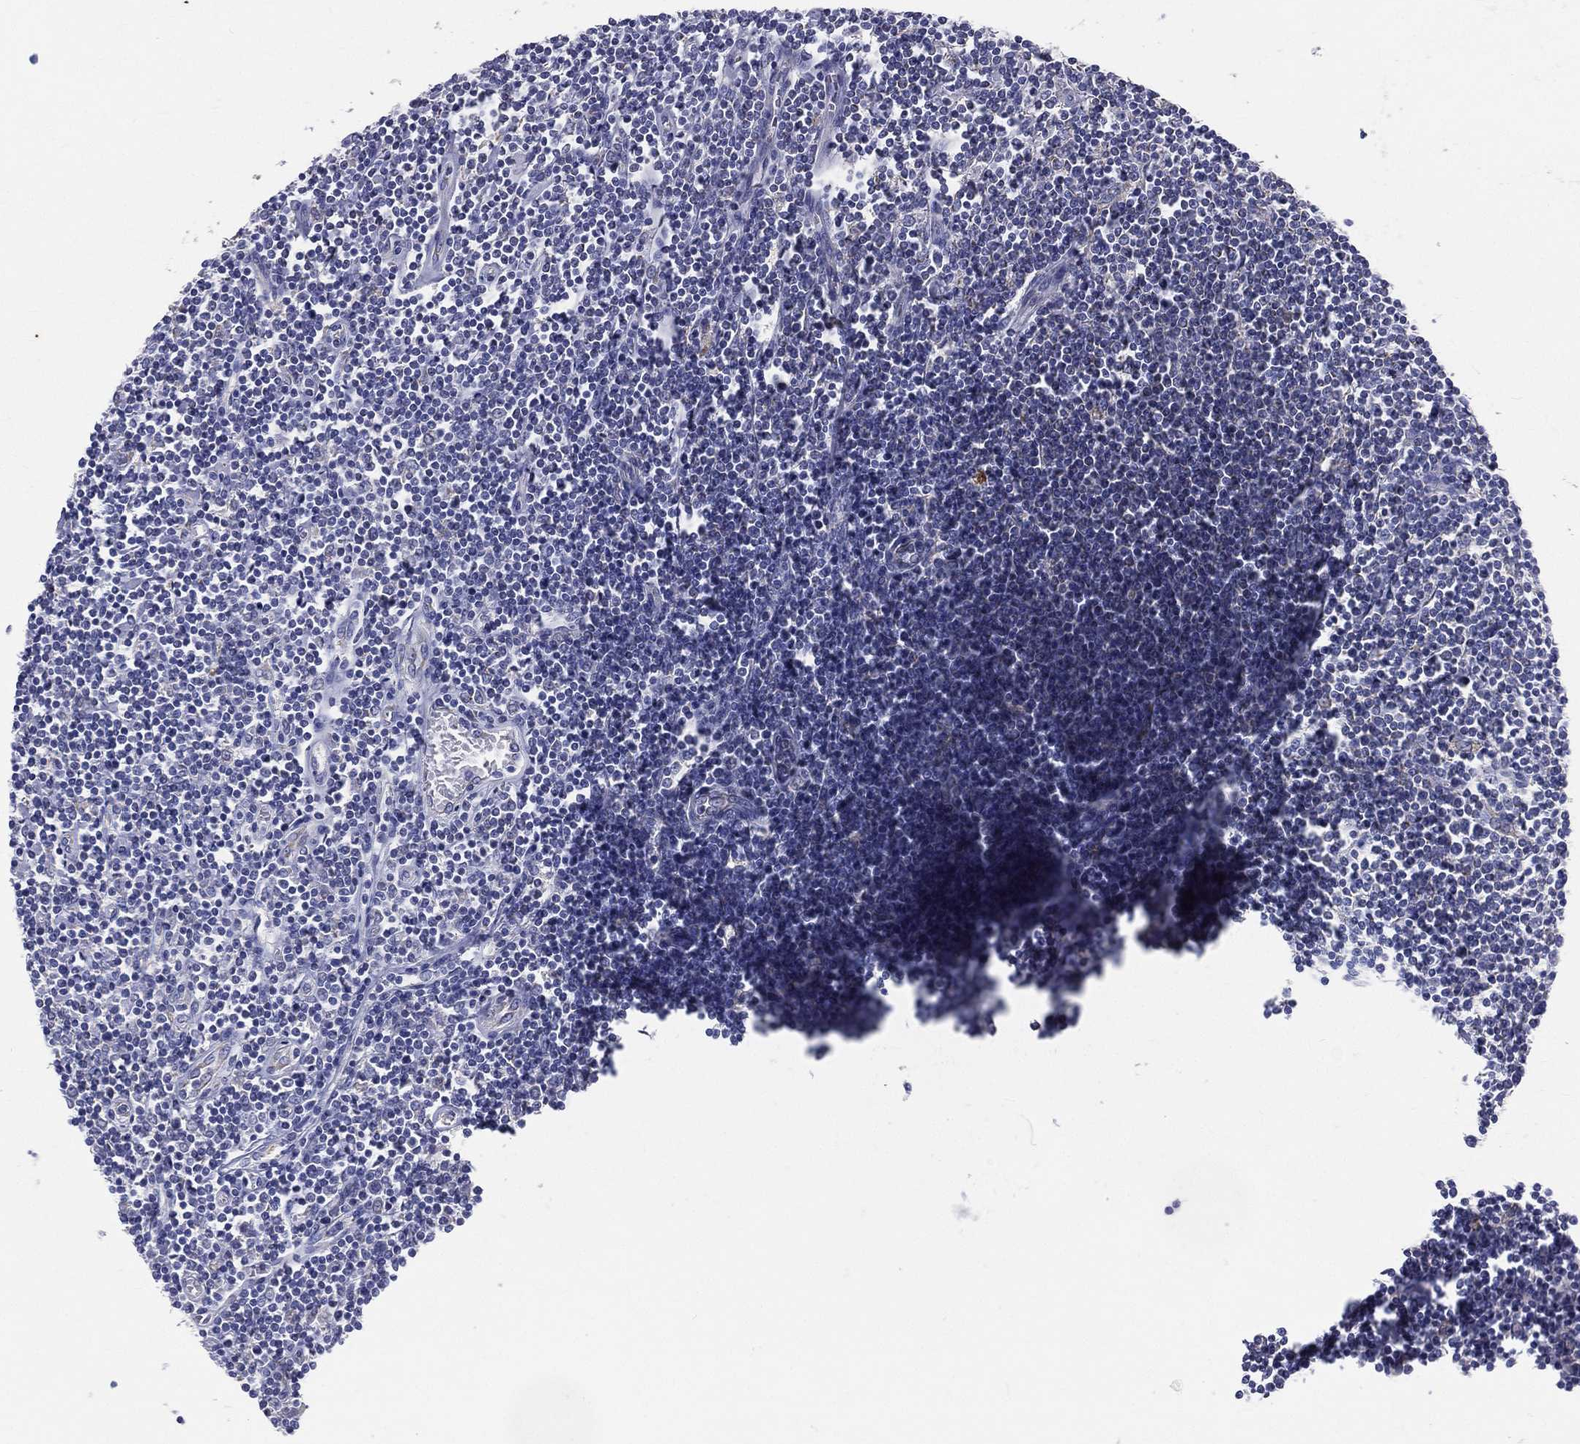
{"staining": {"intensity": "negative", "quantity": "none", "location": "none"}, "tissue": "lymphoma", "cell_type": "Tumor cells", "image_type": "cancer", "snomed": [{"axis": "morphology", "description": "Hodgkin's disease, NOS"}, {"axis": "topography", "description": "Lymph node"}], "caption": "A photomicrograph of Hodgkin's disease stained for a protein exhibits no brown staining in tumor cells.", "gene": "PWWP3A", "patient": {"sex": "male", "age": 40}}